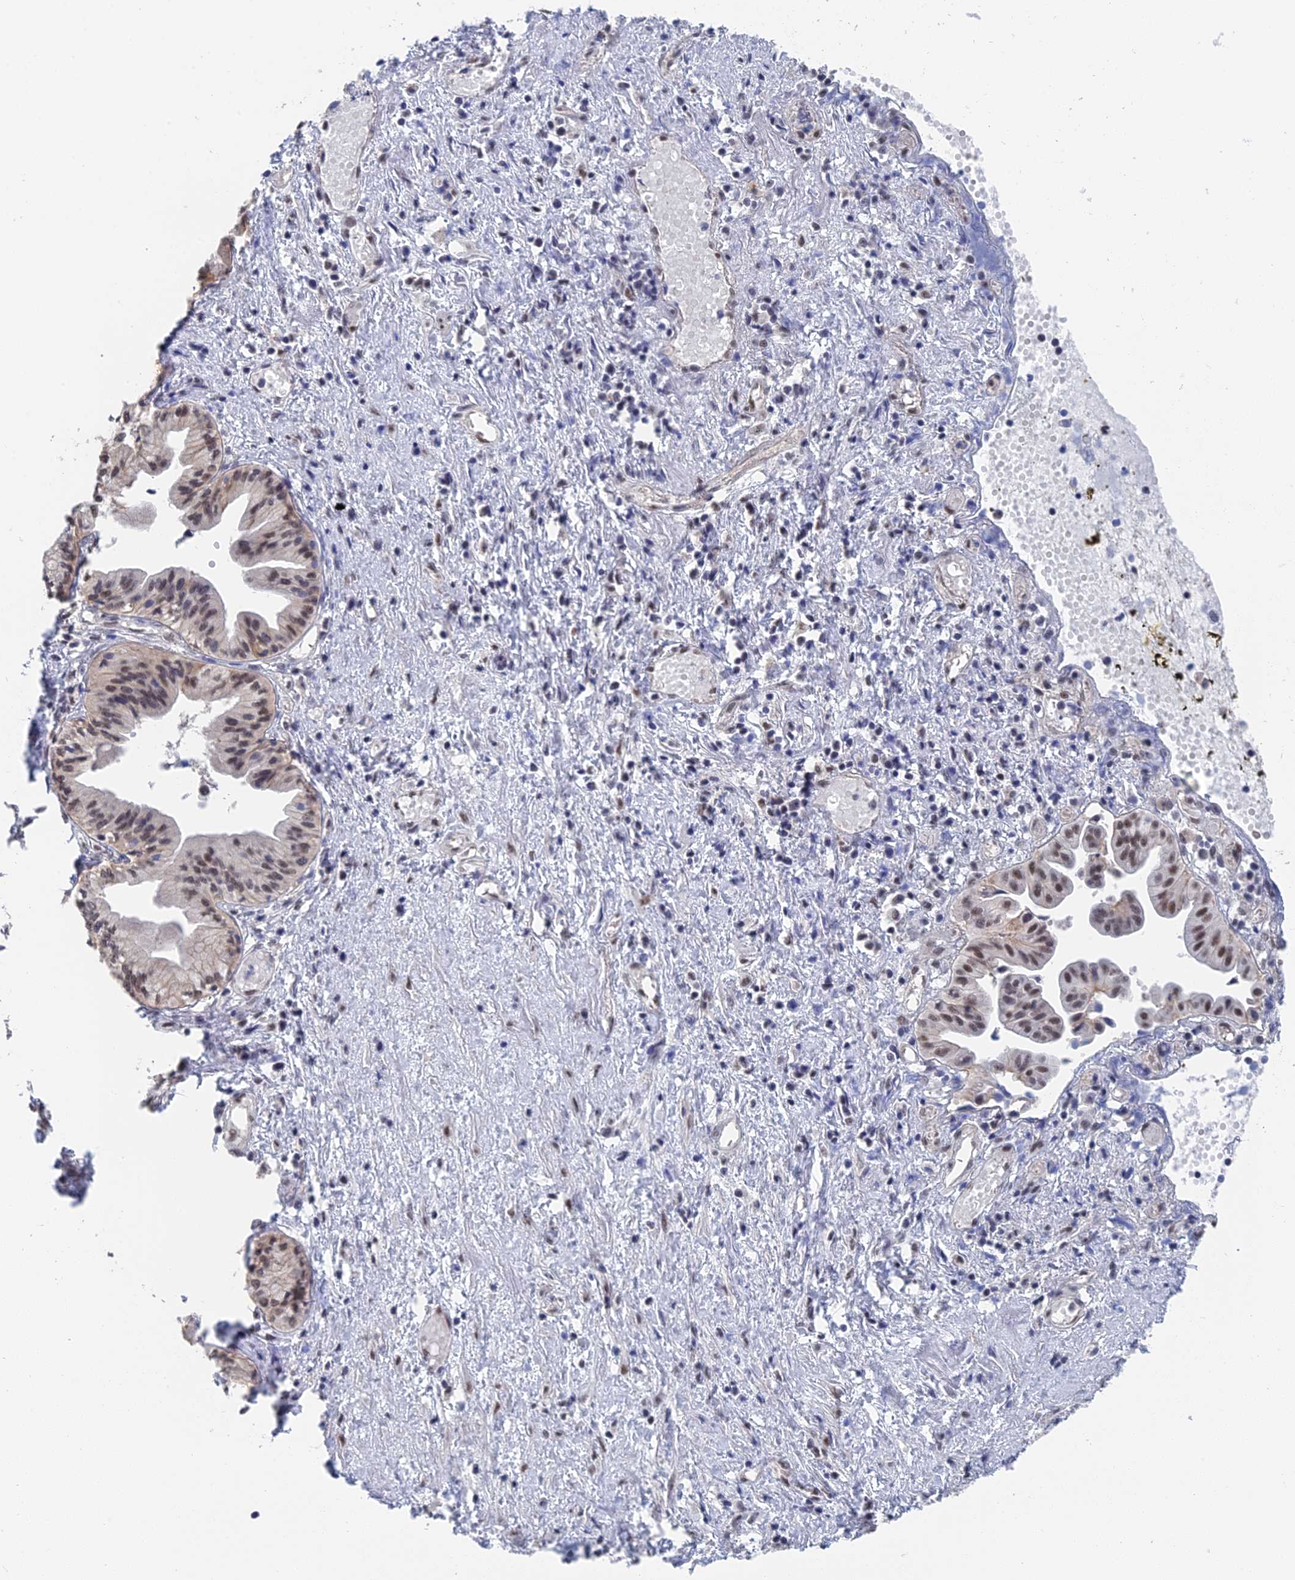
{"staining": {"intensity": "moderate", "quantity": "25%-75%", "location": "nuclear"}, "tissue": "pancreatic cancer", "cell_type": "Tumor cells", "image_type": "cancer", "snomed": [{"axis": "morphology", "description": "Adenocarcinoma, NOS"}, {"axis": "topography", "description": "Pancreas"}], "caption": "Tumor cells reveal medium levels of moderate nuclear staining in about 25%-75% of cells in human pancreatic cancer.", "gene": "TSSC4", "patient": {"sex": "female", "age": 50}}